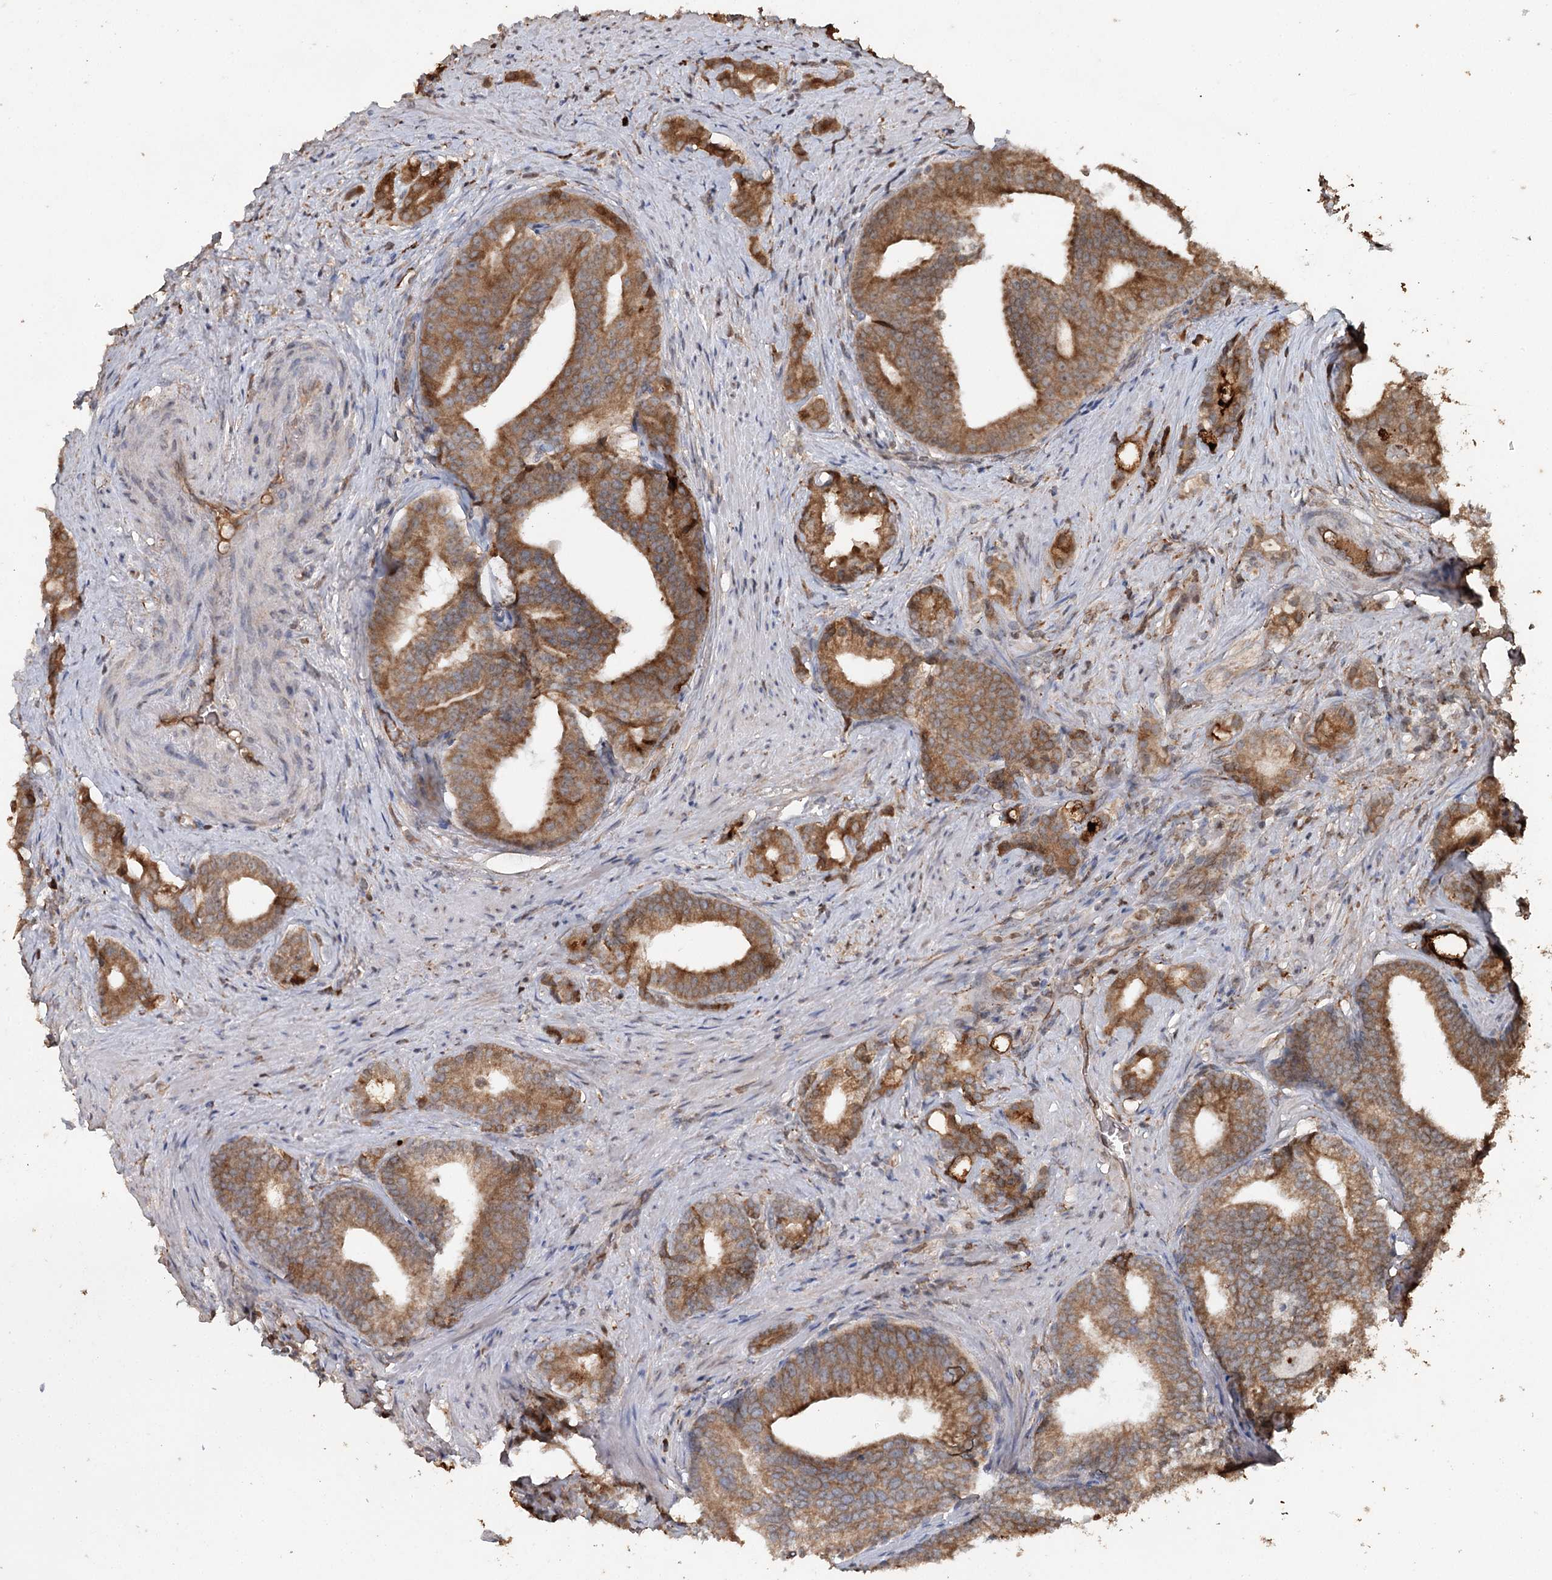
{"staining": {"intensity": "moderate", "quantity": ">75%", "location": "cytoplasmic/membranous"}, "tissue": "prostate cancer", "cell_type": "Tumor cells", "image_type": "cancer", "snomed": [{"axis": "morphology", "description": "Adenocarcinoma, Low grade"}, {"axis": "topography", "description": "Prostate"}], "caption": "Prostate cancer stained for a protein (brown) exhibits moderate cytoplasmic/membranous positive staining in about >75% of tumor cells.", "gene": "SYVN1", "patient": {"sex": "male", "age": 71}}